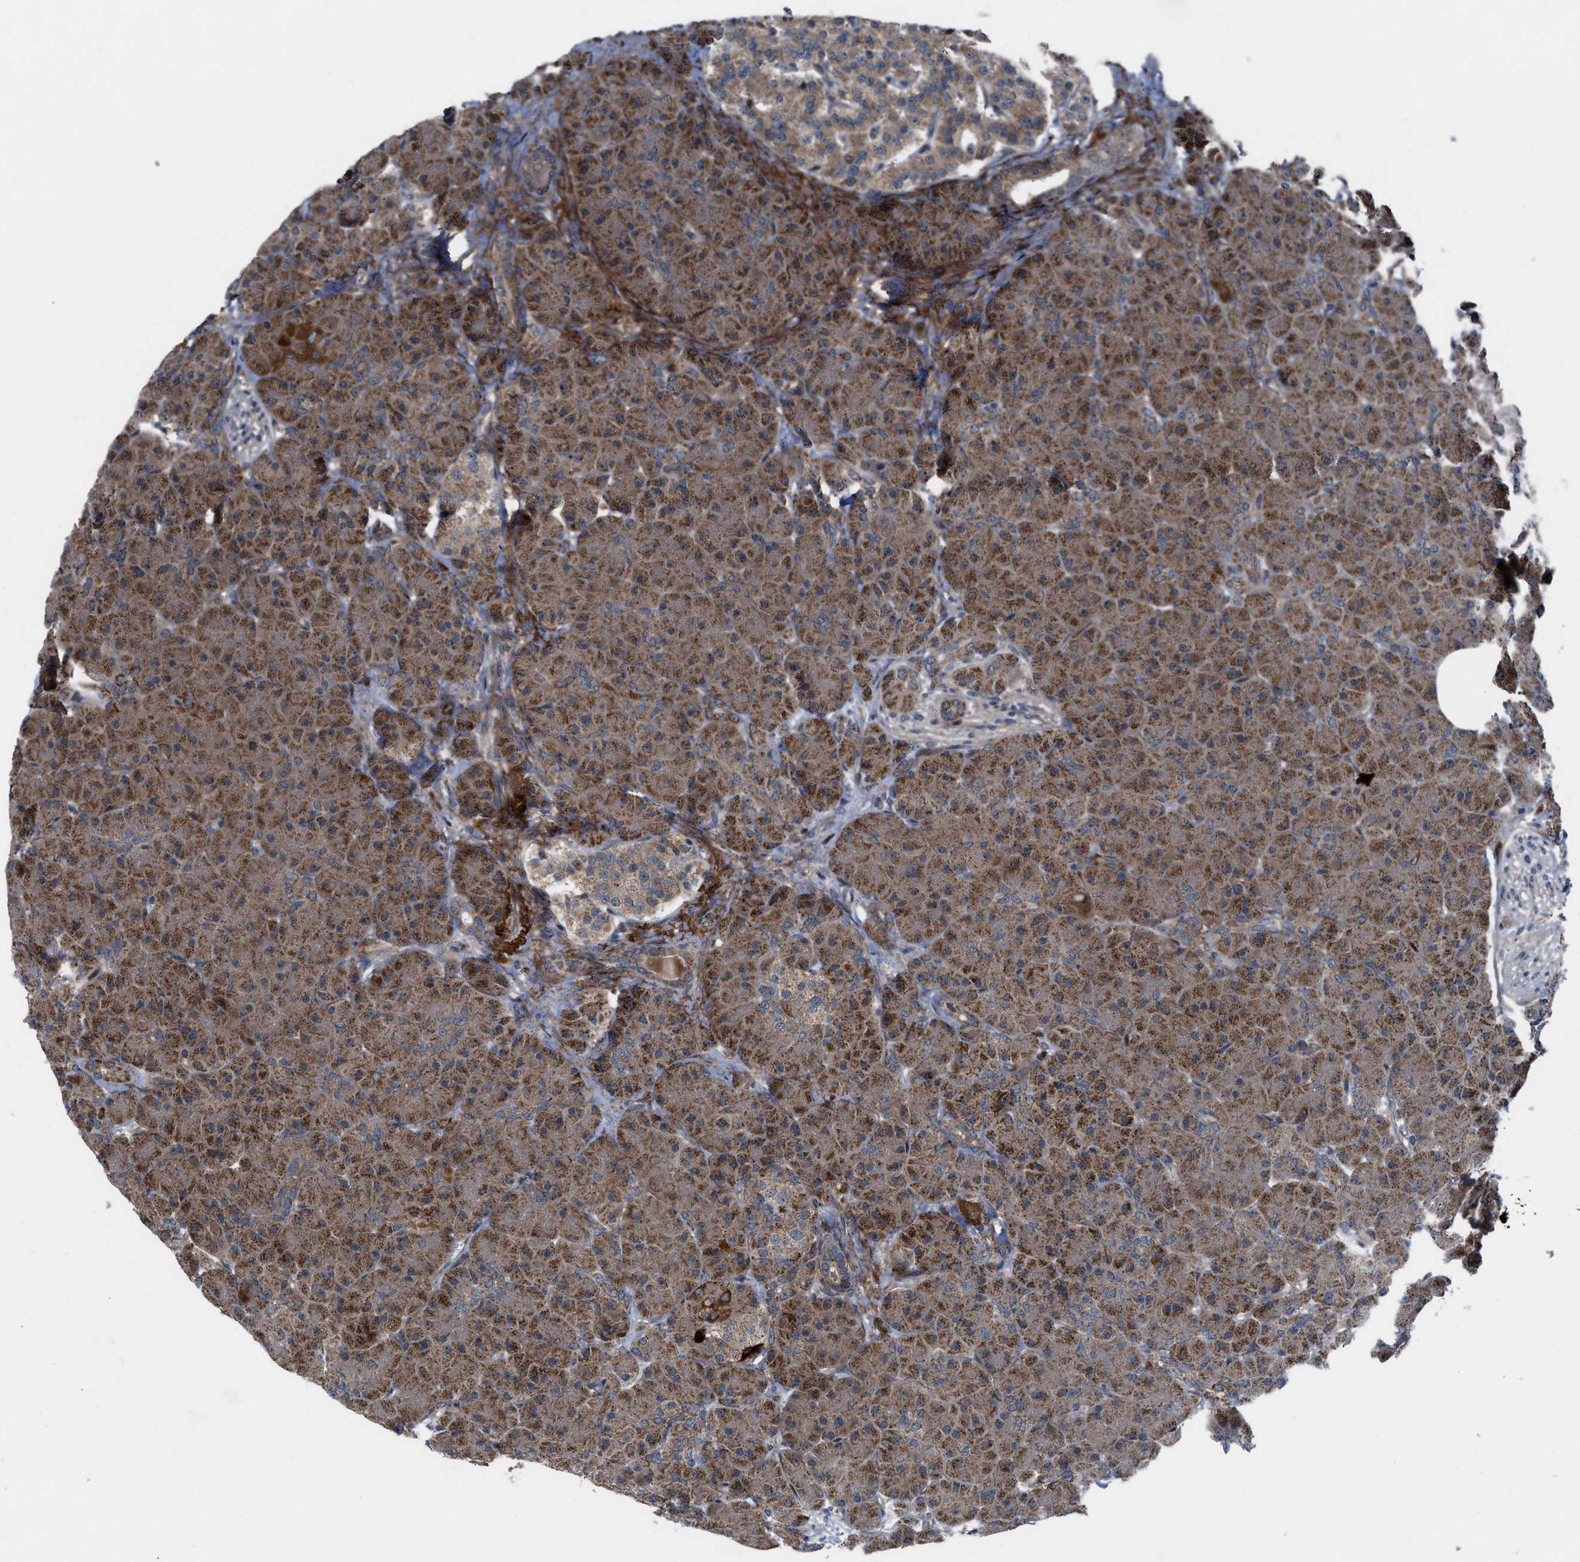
{"staining": {"intensity": "moderate", "quantity": ">75%", "location": "cytoplasmic/membranous"}, "tissue": "pancreas", "cell_type": "Exocrine glandular cells", "image_type": "normal", "snomed": [{"axis": "morphology", "description": "Normal tissue, NOS"}, {"axis": "topography", "description": "Pancreas"}], "caption": "Approximately >75% of exocrine glandular cells in normal pancreas exhibit moderate cytoplasmic/membranous protein expression as visualized by brown immunohistochemical staining.", "gene": "AP3M2", "patient": {"sex": "male", "age": 66}}